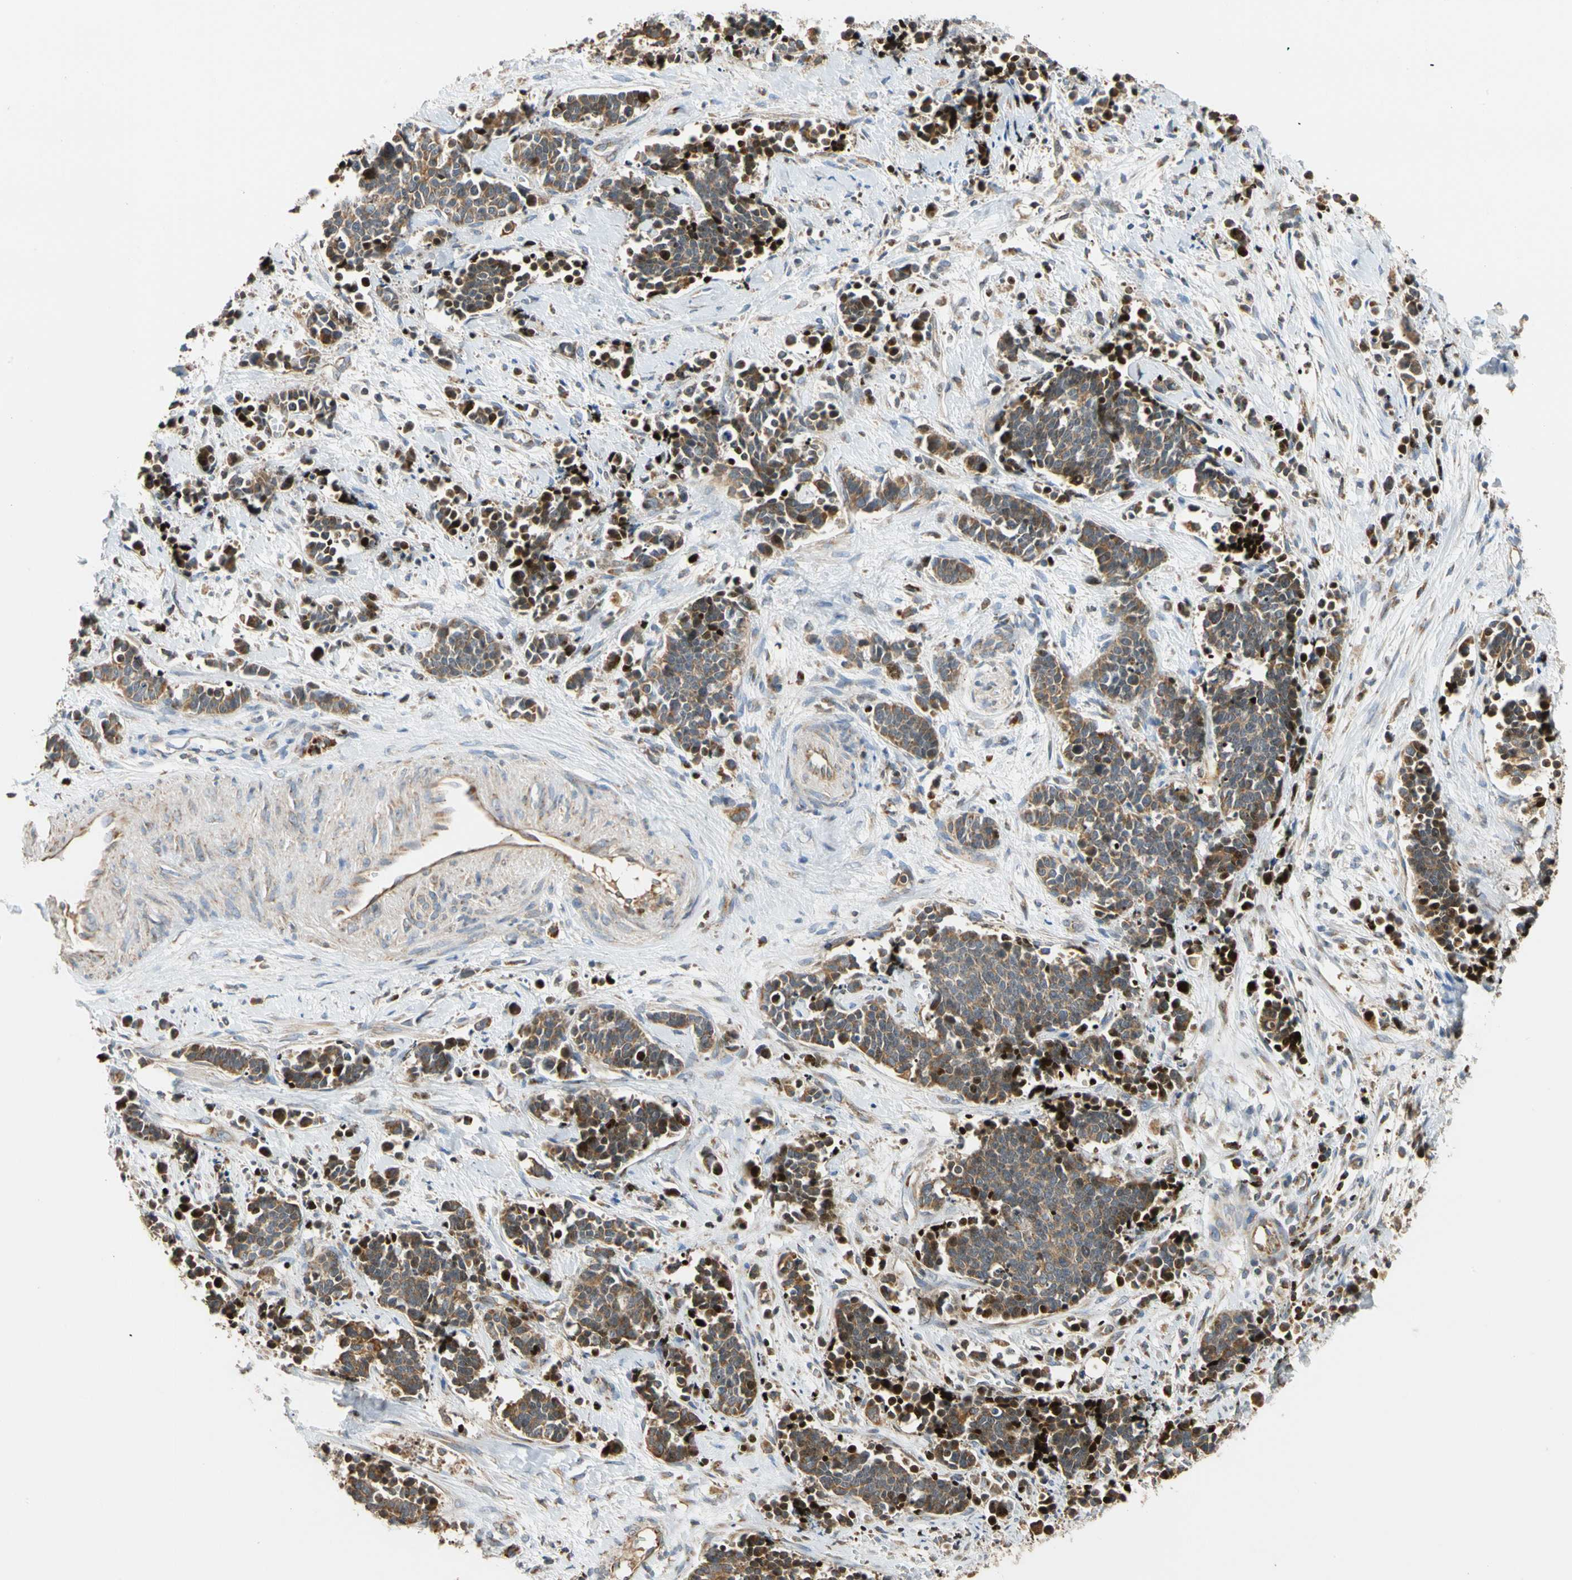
{"staining": {"intensity": "strong", "quantity": "<25%", "location": "cytoplasmic/membranous,nuclear"}, "tissue": "cervical cancer", "cell_type": "Tumor cells", "image_type": "cancer", "snomed": [{"axis": "morphology", "description": "Squamous cell carcinoma, NOS"}, {"axis": "topography", "description": "Cervix"}], "caption": "Brown immunohistochemical staining in squamous cell carcinoma (cervical) exhibits strong cytoplasmic/membranous and nuclear expression in about <25% of tumor cells.", "gene": "IP6K2", "patient": {"sex": "female", "age": 35}}